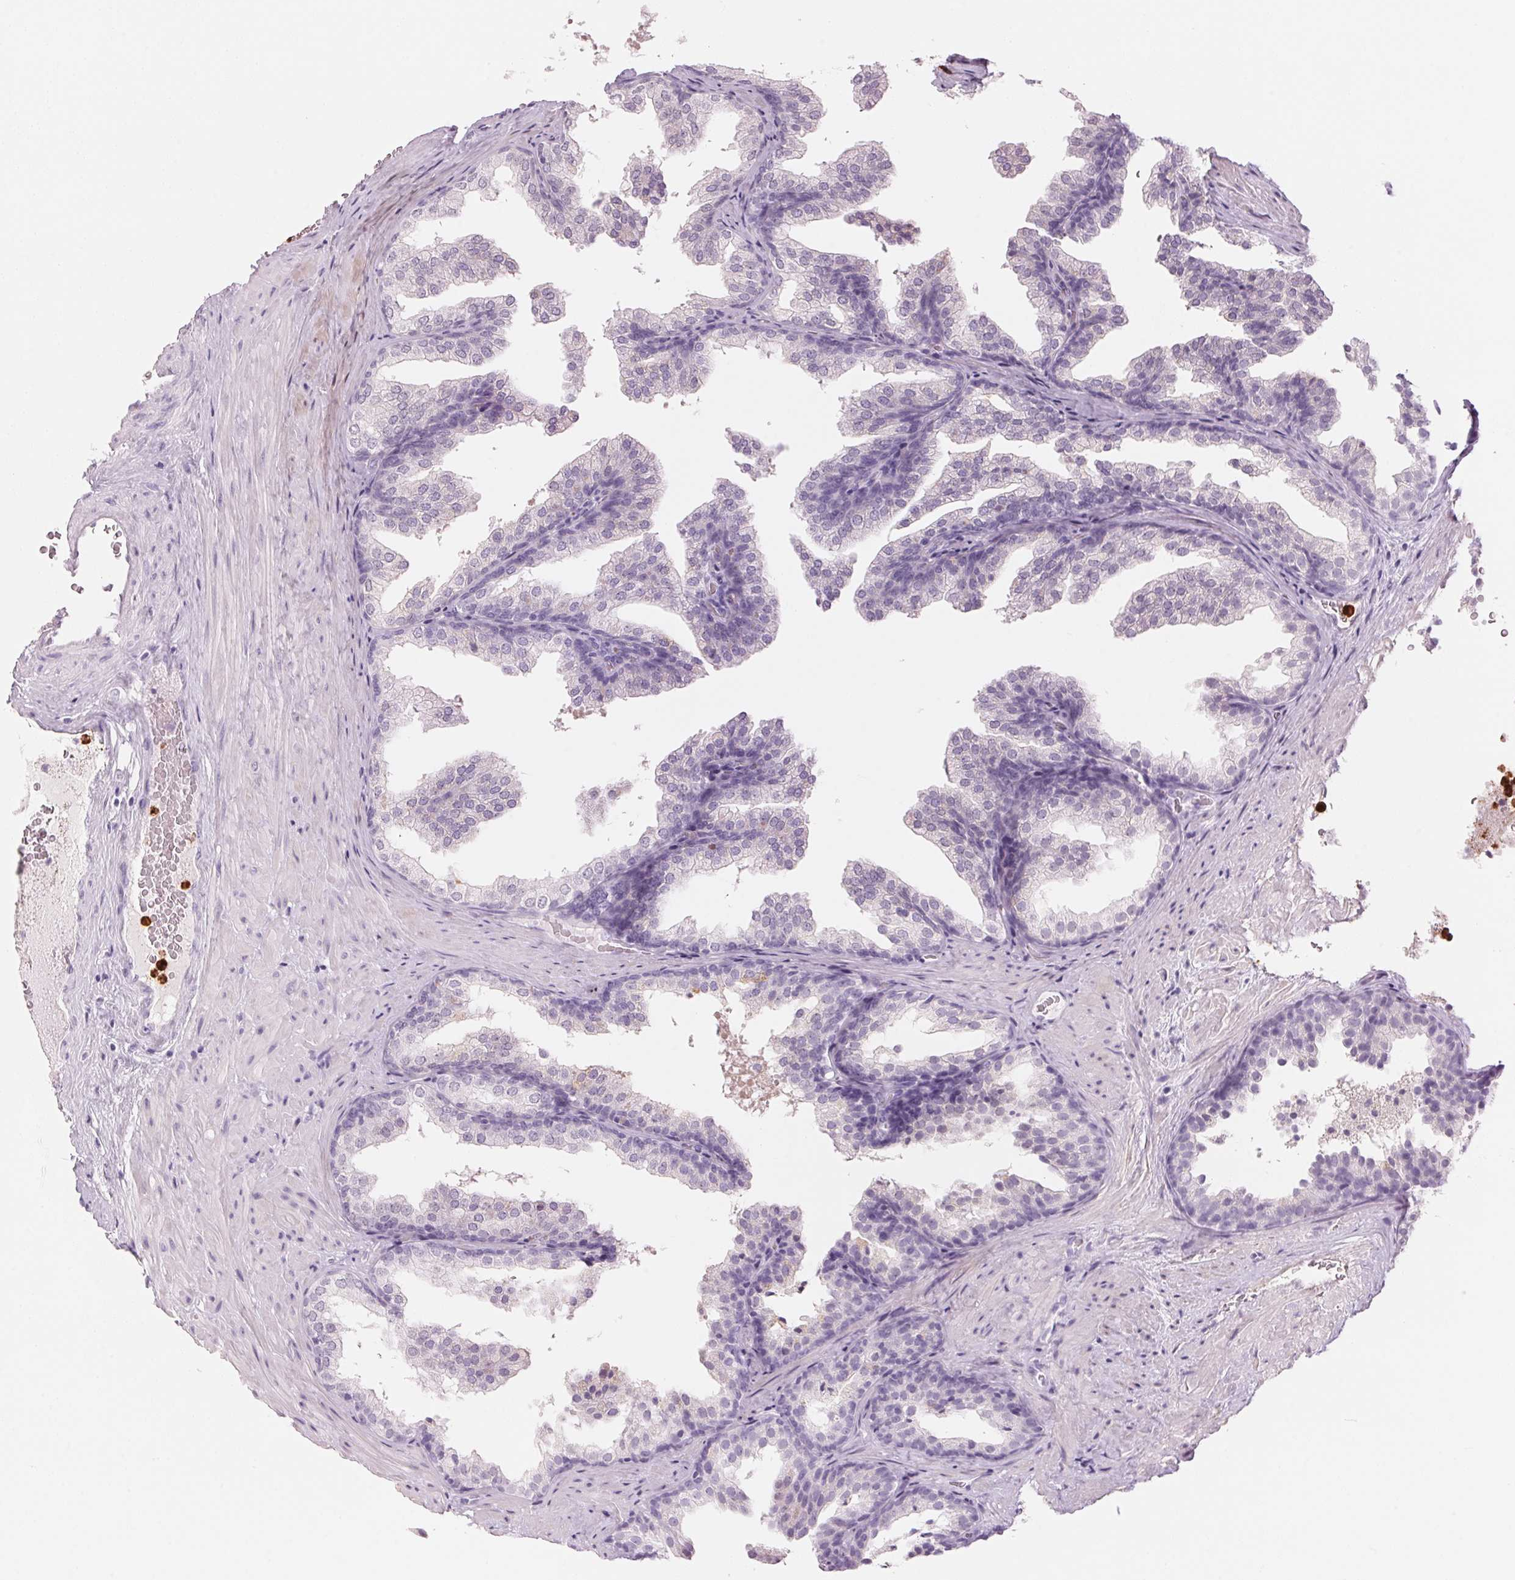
{"staining": {"intensity": "negative", "quantity": "none", "location": "none"}, "tissue": "prostate", "cell_type": "Glandular cells", "image_type": "normal", "snomed": [{"axis": "morphology", "description": "Normal tissue, NOS"}, {"axis": "topography", "description": "Prostate"}], "caption": "Immunohistochemical staining of benign human prostate reveals no significant positivity in glandular cells.", "gene": "KLK7", "patient": {"sex": "male", "age": 37}}